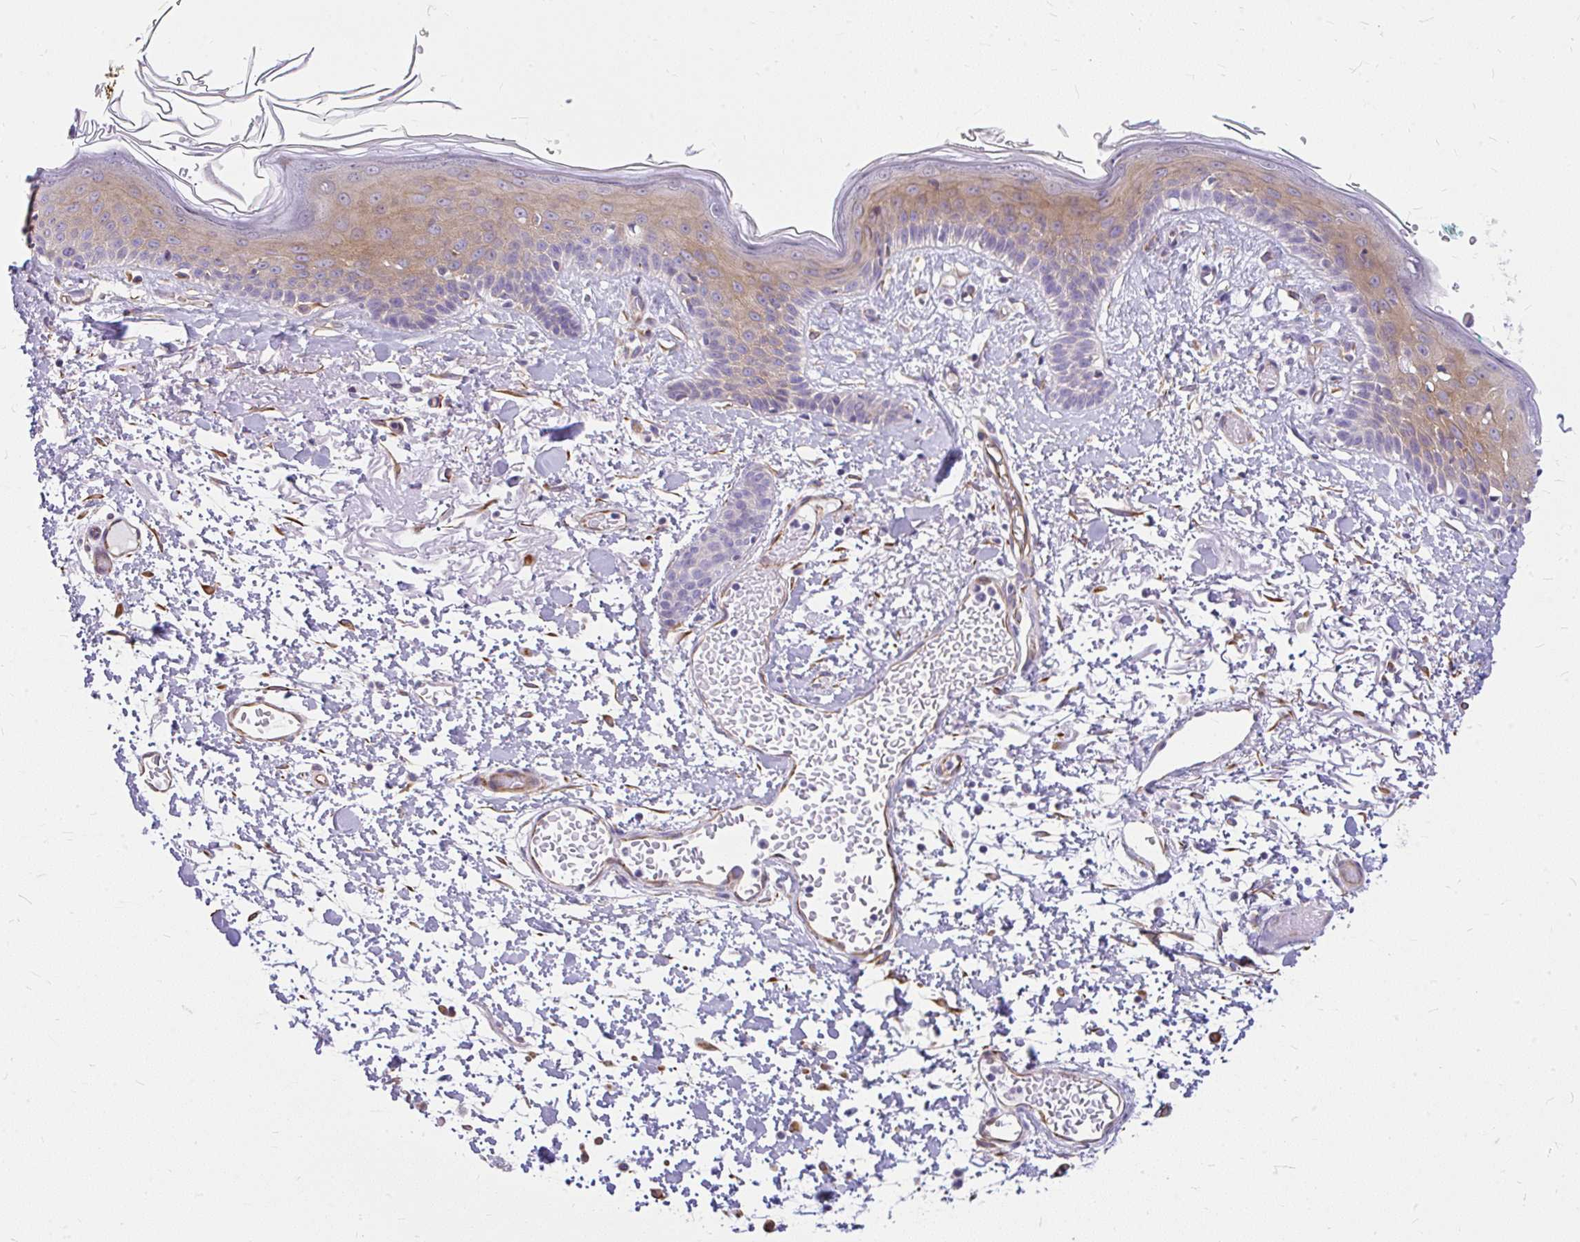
{"staining": {"intensity": "moderate", "quantity": "25%-75%", "location": "cytoplasmic/membranous"}, "tissue": "skin", "cell_type": "Fibroblasts", "image_type": "normal", "snomed": [{"axis": "morphology", "description": "Normal tissue, NOS"}, {"axis": "topography", "description": "Skin"}], "caption": "Immunohistochemistry (IHC) micrograph of unremarkable skin: human skin stained using immunohistochemistry displays medium levels of moderate protein expression localized specifically in the cytoplasmic/membranous of fibroblasts, appearing as a cytoplasmic/membranous brown color.", "gene": "FAM83C", "patient": {"sex": "male", "age": 79}}